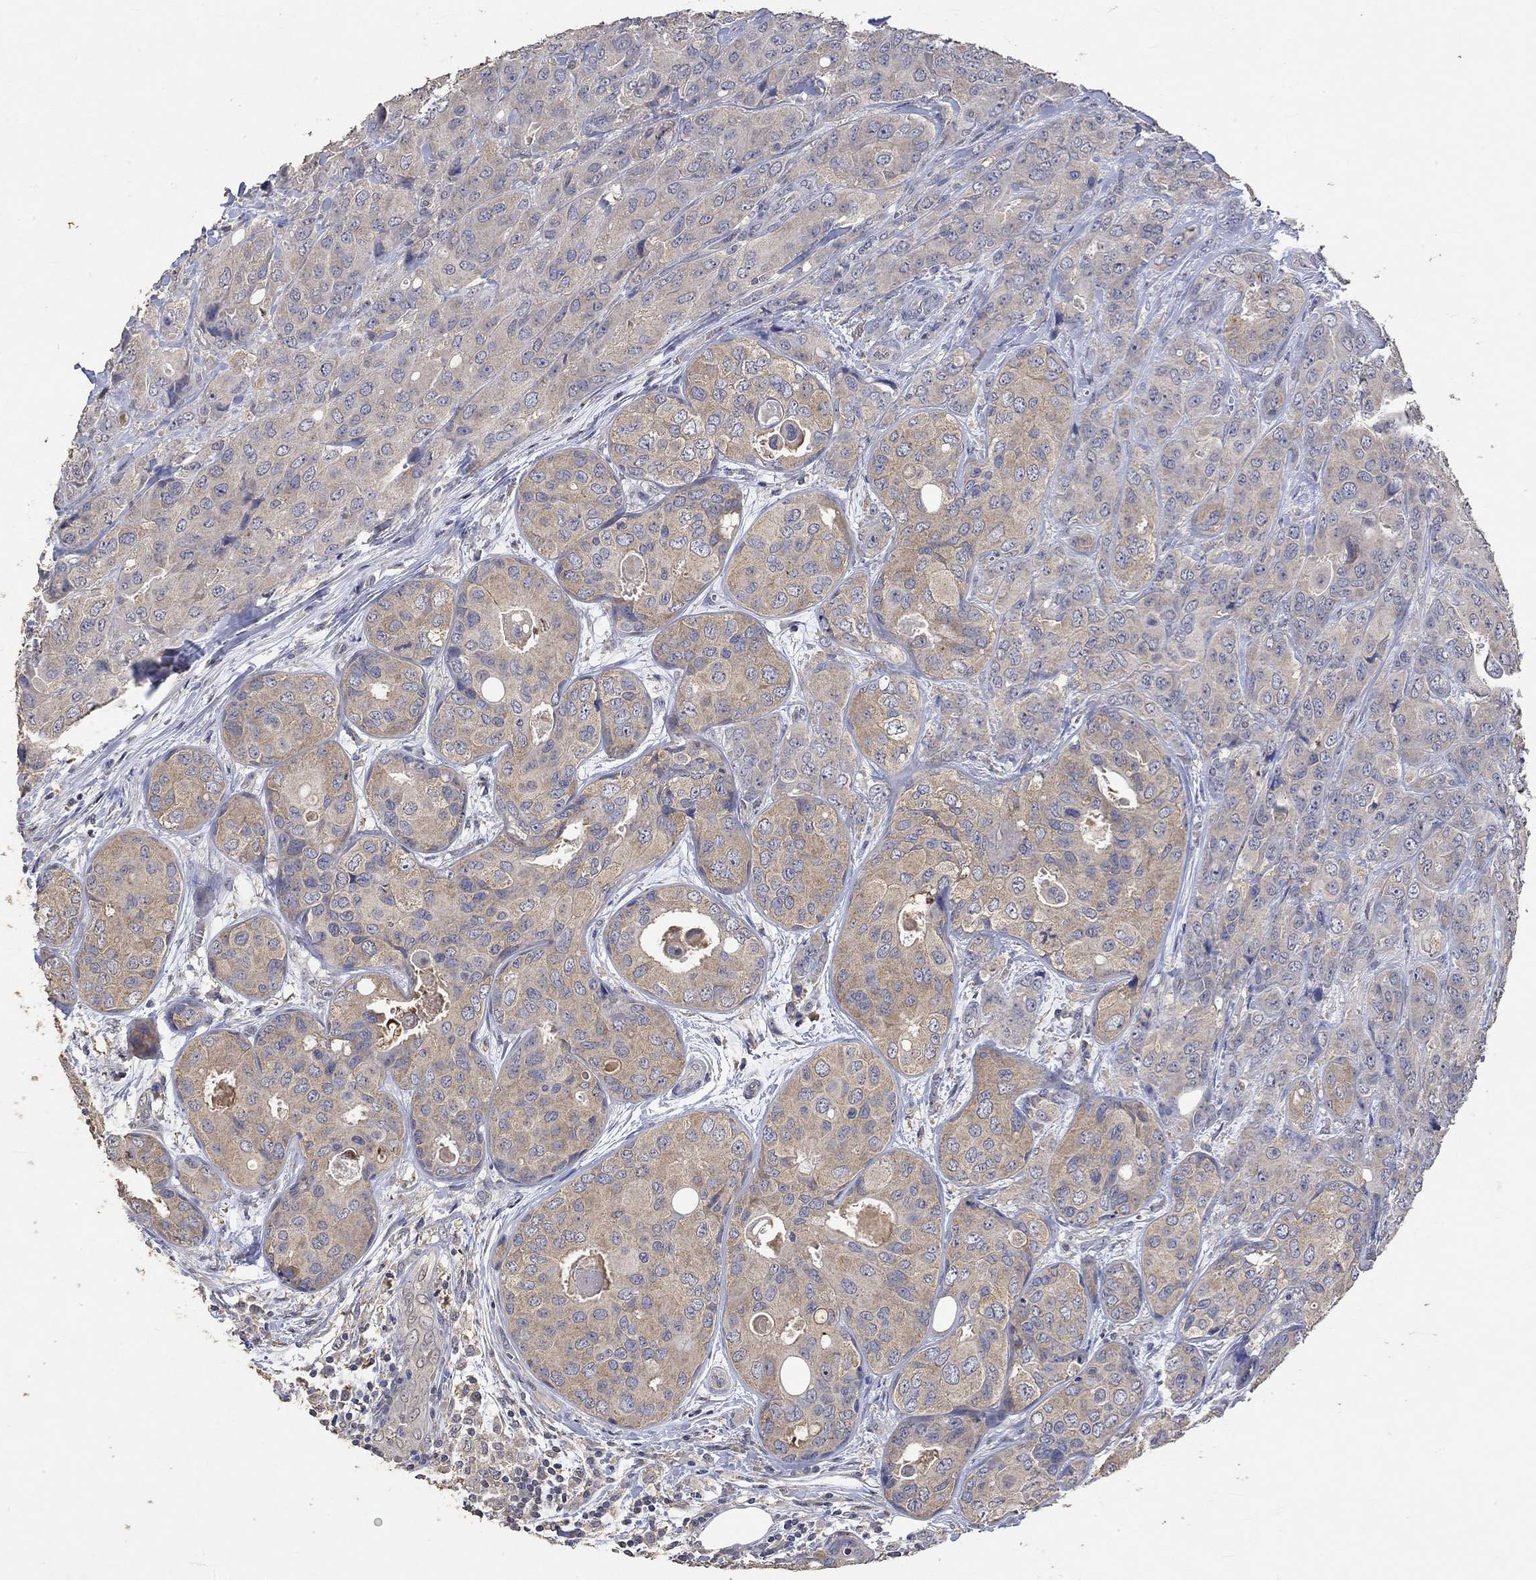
{"staining": {"intensity": "weak", "quantity": "25%-75%", "location": "cytoplasmic/membranous"}, "tissue": "breast cancer", "cell_type": "Tumor cells", "image_type": "cancer", "snomed": [{"axis": "morphology", "description": "Duct carcinoma"}, {"axis": "topography", "description": "Breast"}], "caption": "A high-resolution photomicrograph shows immunohistochemistry (IHC) staining of breast cancer (invasive ductal carcinoma), which exhibits weak cytoplasmic/membranous expression in about 25%-75% of tumor cells.", "gene": "PTPN20", "patient": {"sex": "female", "age": 43}}